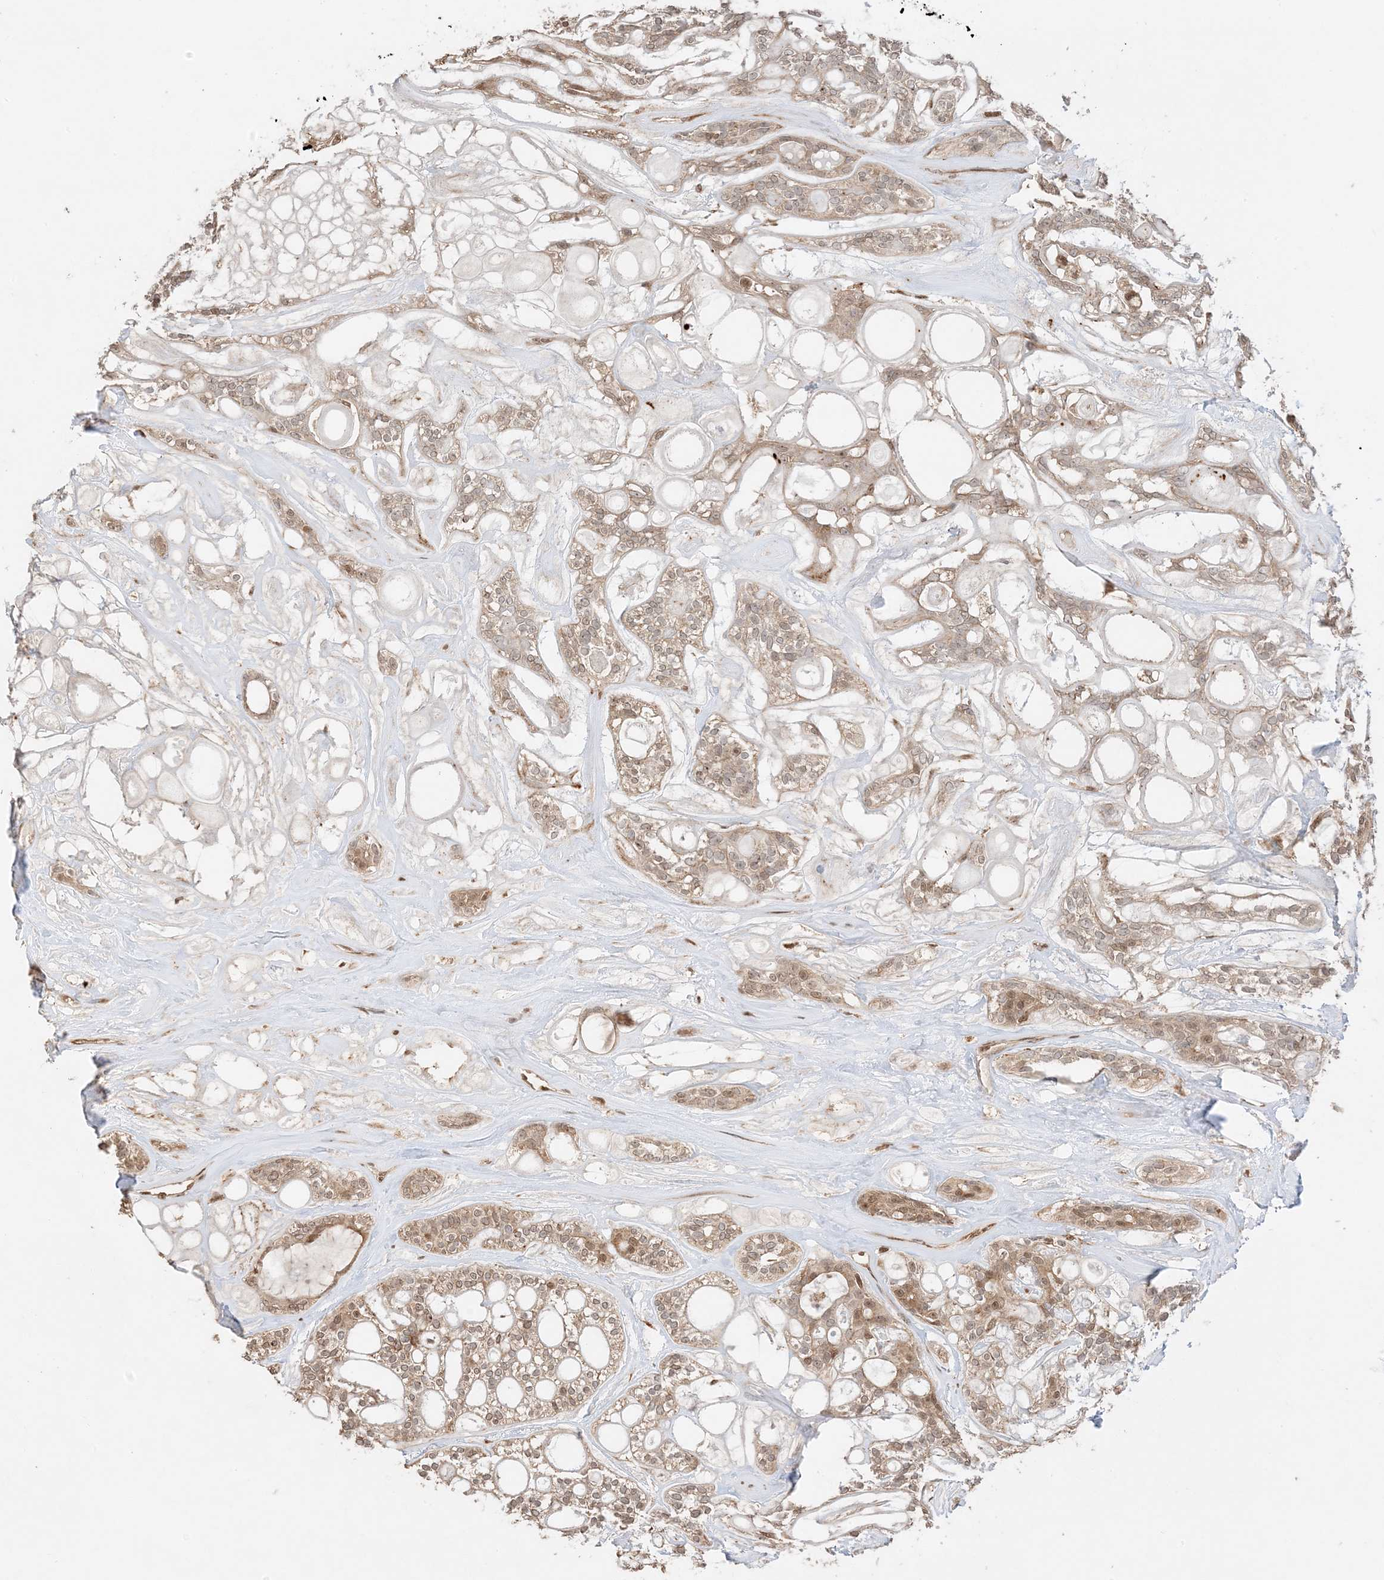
{"staining": {"intensity": "weak", "quantity": ">75%", "location": "cytoplasmic/membranous,nuclear"}, "tissue": "head and neck cancer", "cell_type": "Tumor cells", "image_type": "cancer", "snomed": [{"axis": "morphology", "description": "Adenocarcinoma, NOS"}, {"axis": "topography", "description": "Head-Neck"}], "caption": "Head and neck cancer (adenocarcinoma) stained for a protein demonstrates weak cytoplasmic/membranous and nuclear positivity in tumor cells.", "gene": "ZBTB41", "patient": {"sex": "male", "age": 66}}